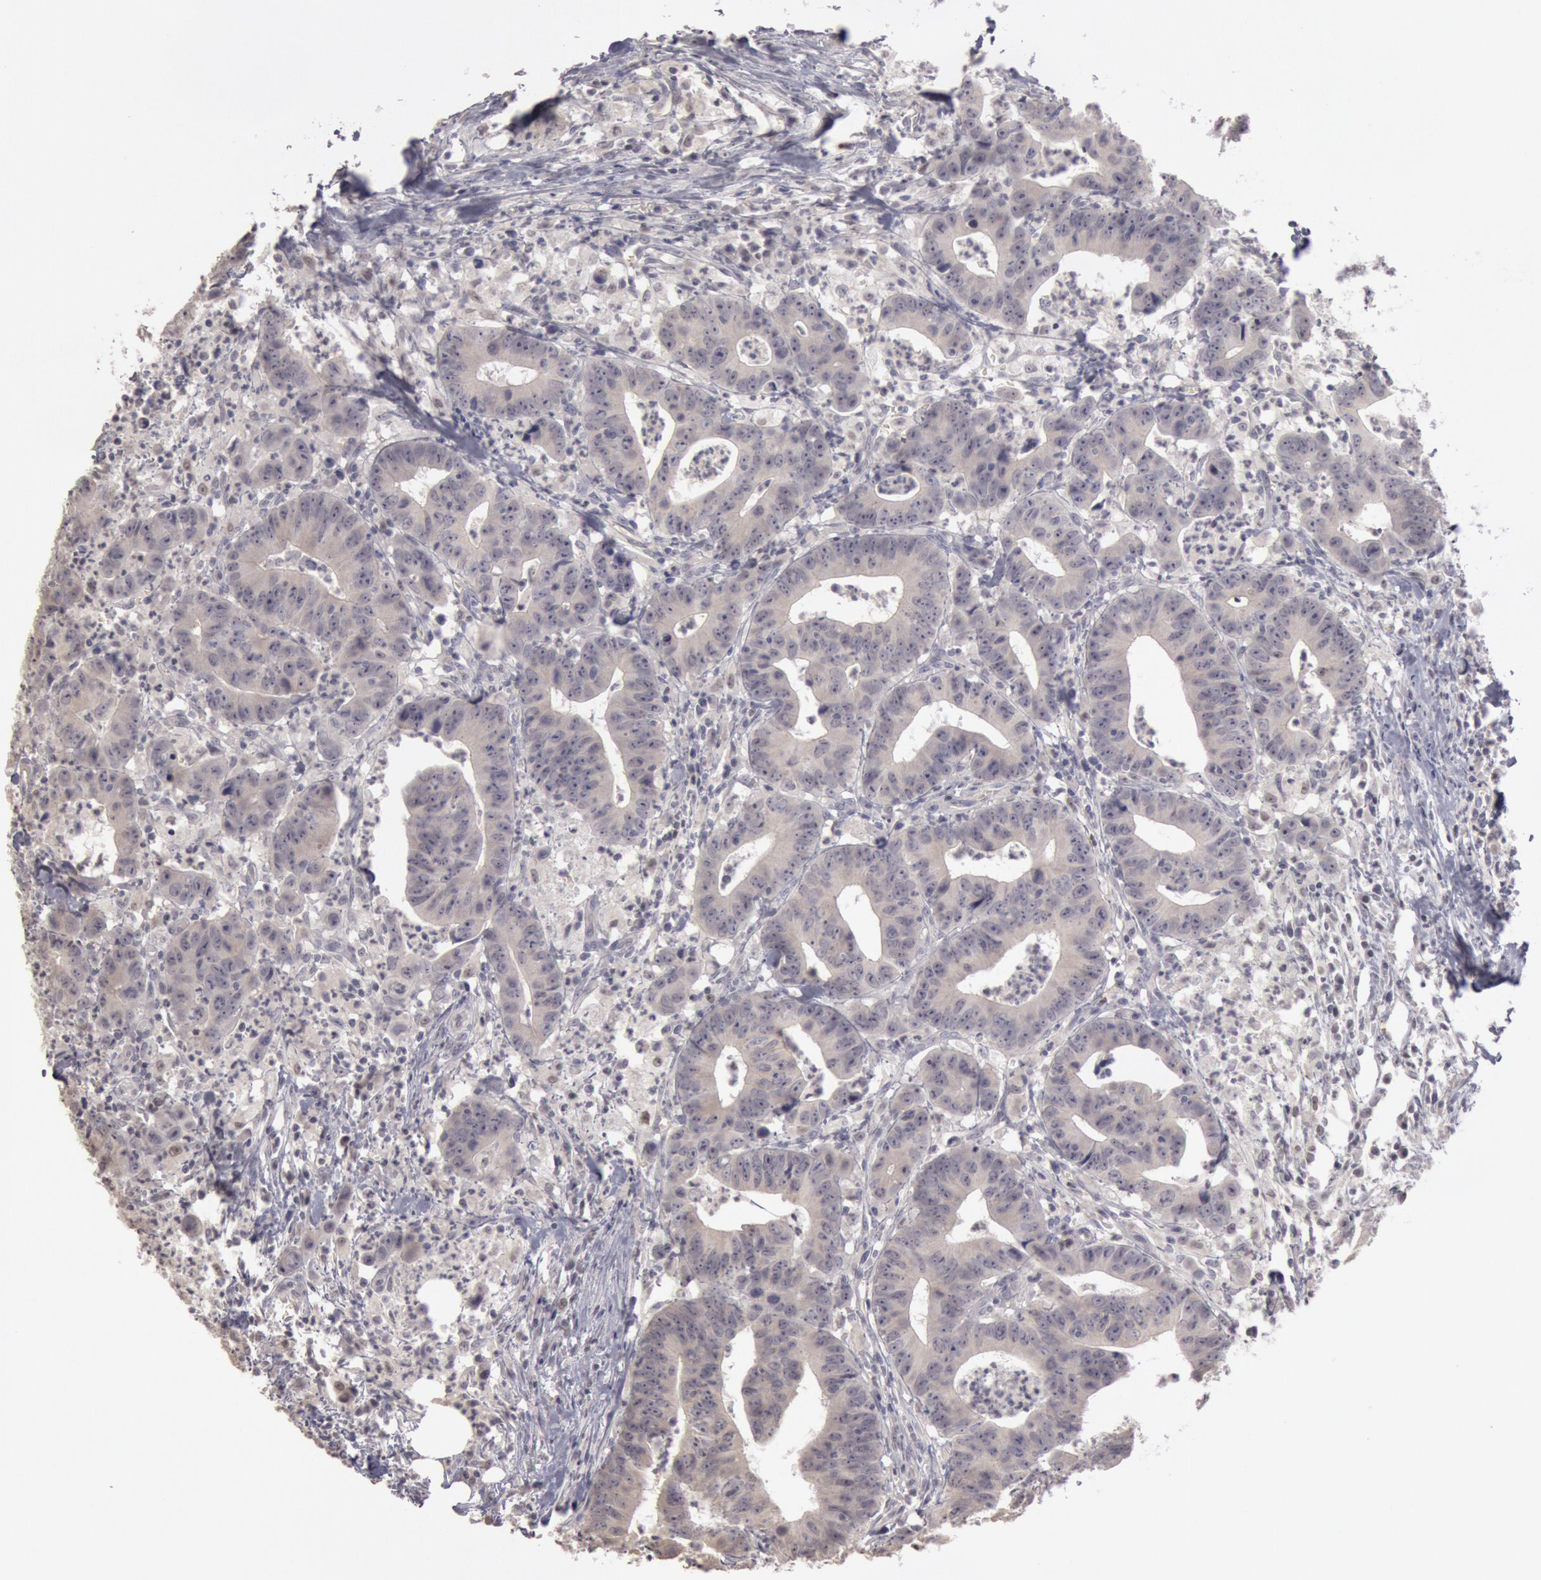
{"staining": {"intensity": "negative", "quantity": "none", "location": "none"}, "tissue": "colorectal cancer", "cell_type": "Tumor cells", "image_type": "cancer", "snomed": [{"axis": "morphology", "description": "Adenocarcinoma, NOS"}, {"axis": "topography", "description": "Colon"}], "caption": "This is a micrograph of IHC staining of colorectal cancer (adenocarcinoma), which shows no staining in tumor cells.", "gene": "RIMBP3C", "patient": {"sex": "male", "age": 55}}